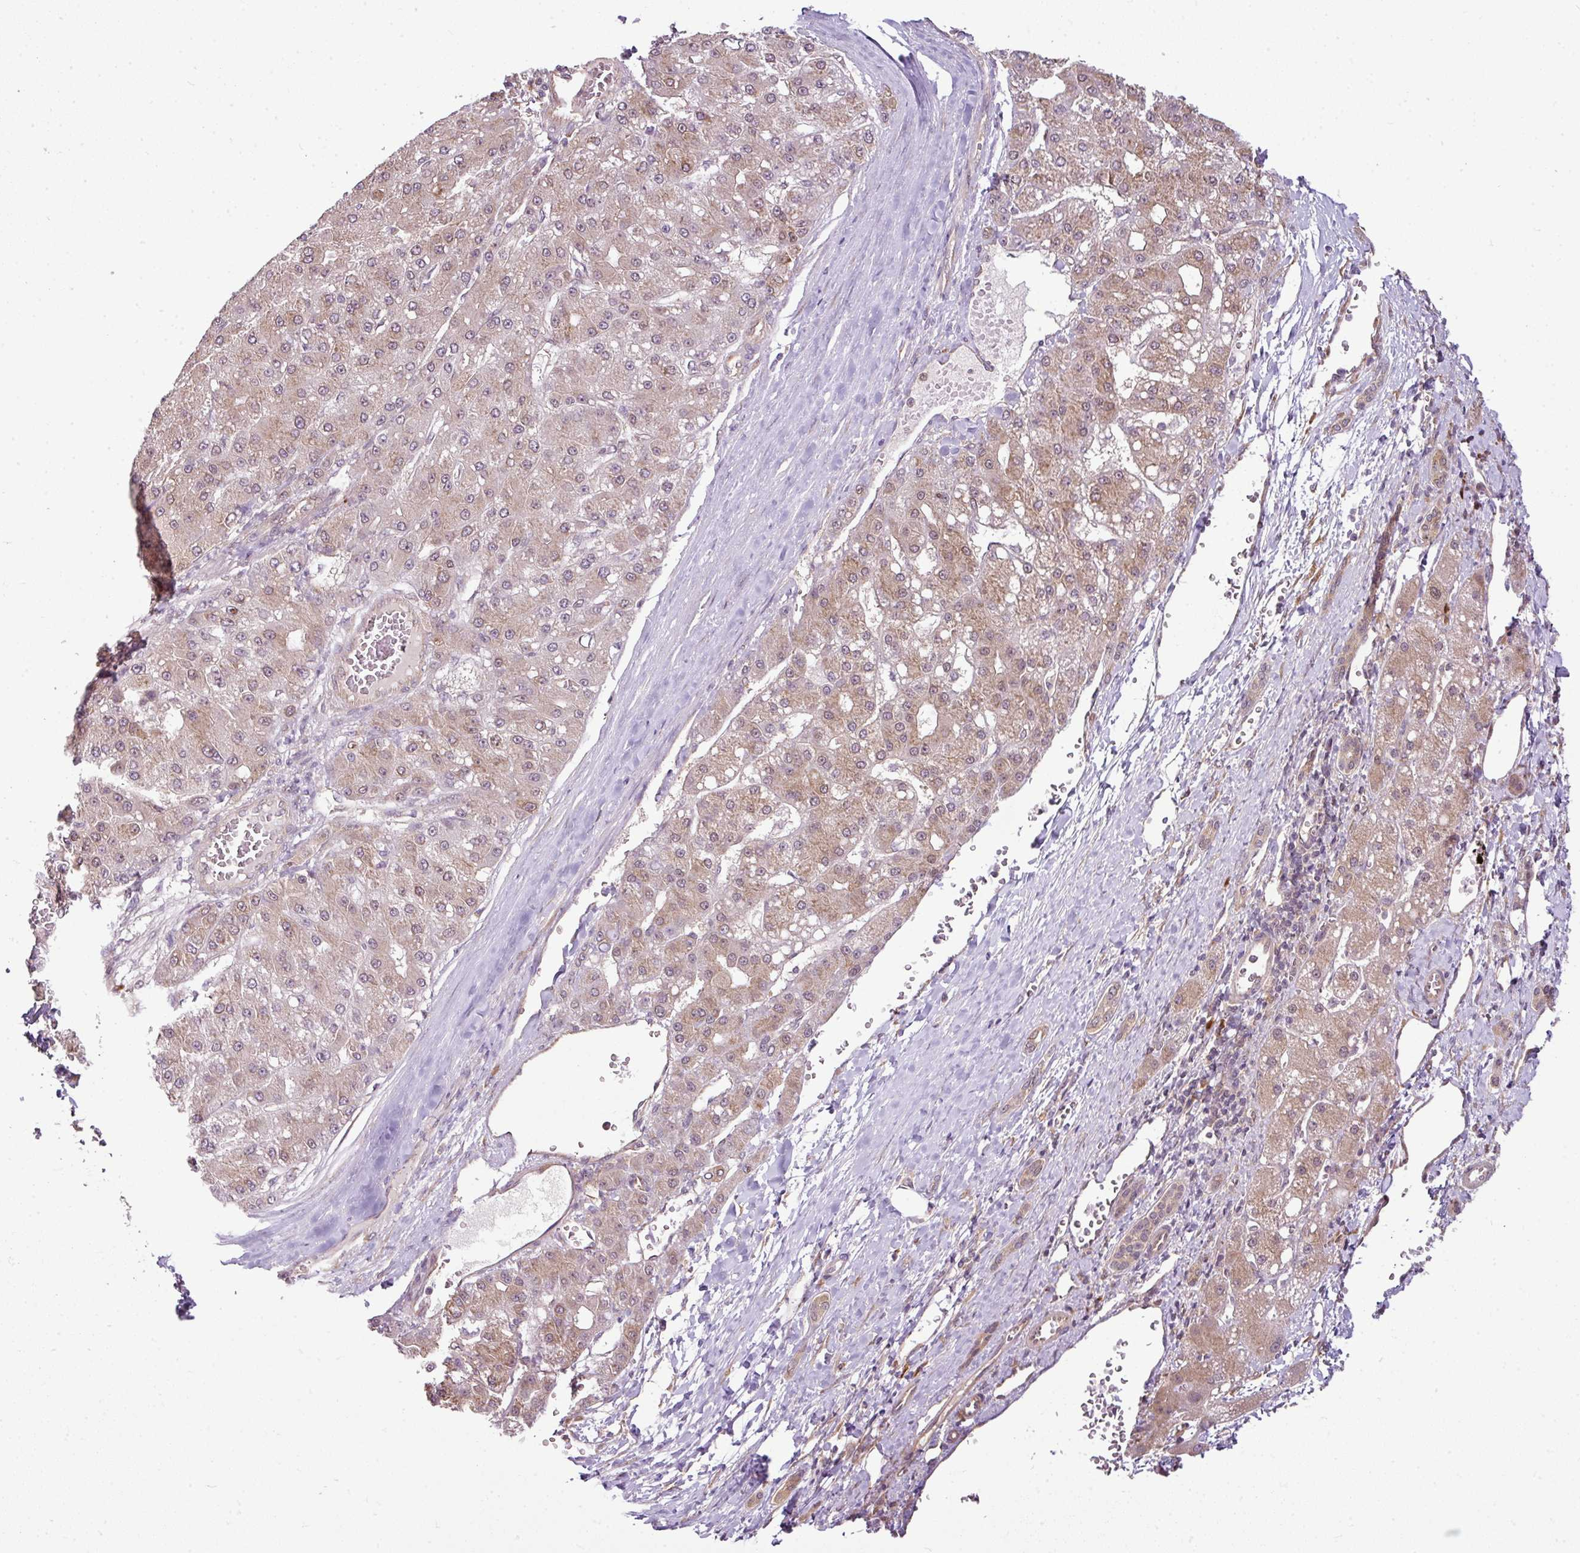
{"staining": {"intensity": "moderate", "quantity": ">75%", "location": "cytoplasmic/membranous"}, "tissue": "liver cancer", "cell_type": "Tumor cells", "image_type": "cancer", "snomed": [{"axis": "morphology", "description": "Carcinoma, Hepatocellular, NOS"}, {"axis": "topography", "description": "Liver"}], "caption": "Protein staining shows moderate cytoplasmic/membranous staining in approximately >75% of tumor cells in liver cancer (hepatocellular carcinoma). (IHC, brightfield microscopy, high magnification).", "gene": "RBM4B", "patient": {"sex": "male", "age": 67}}